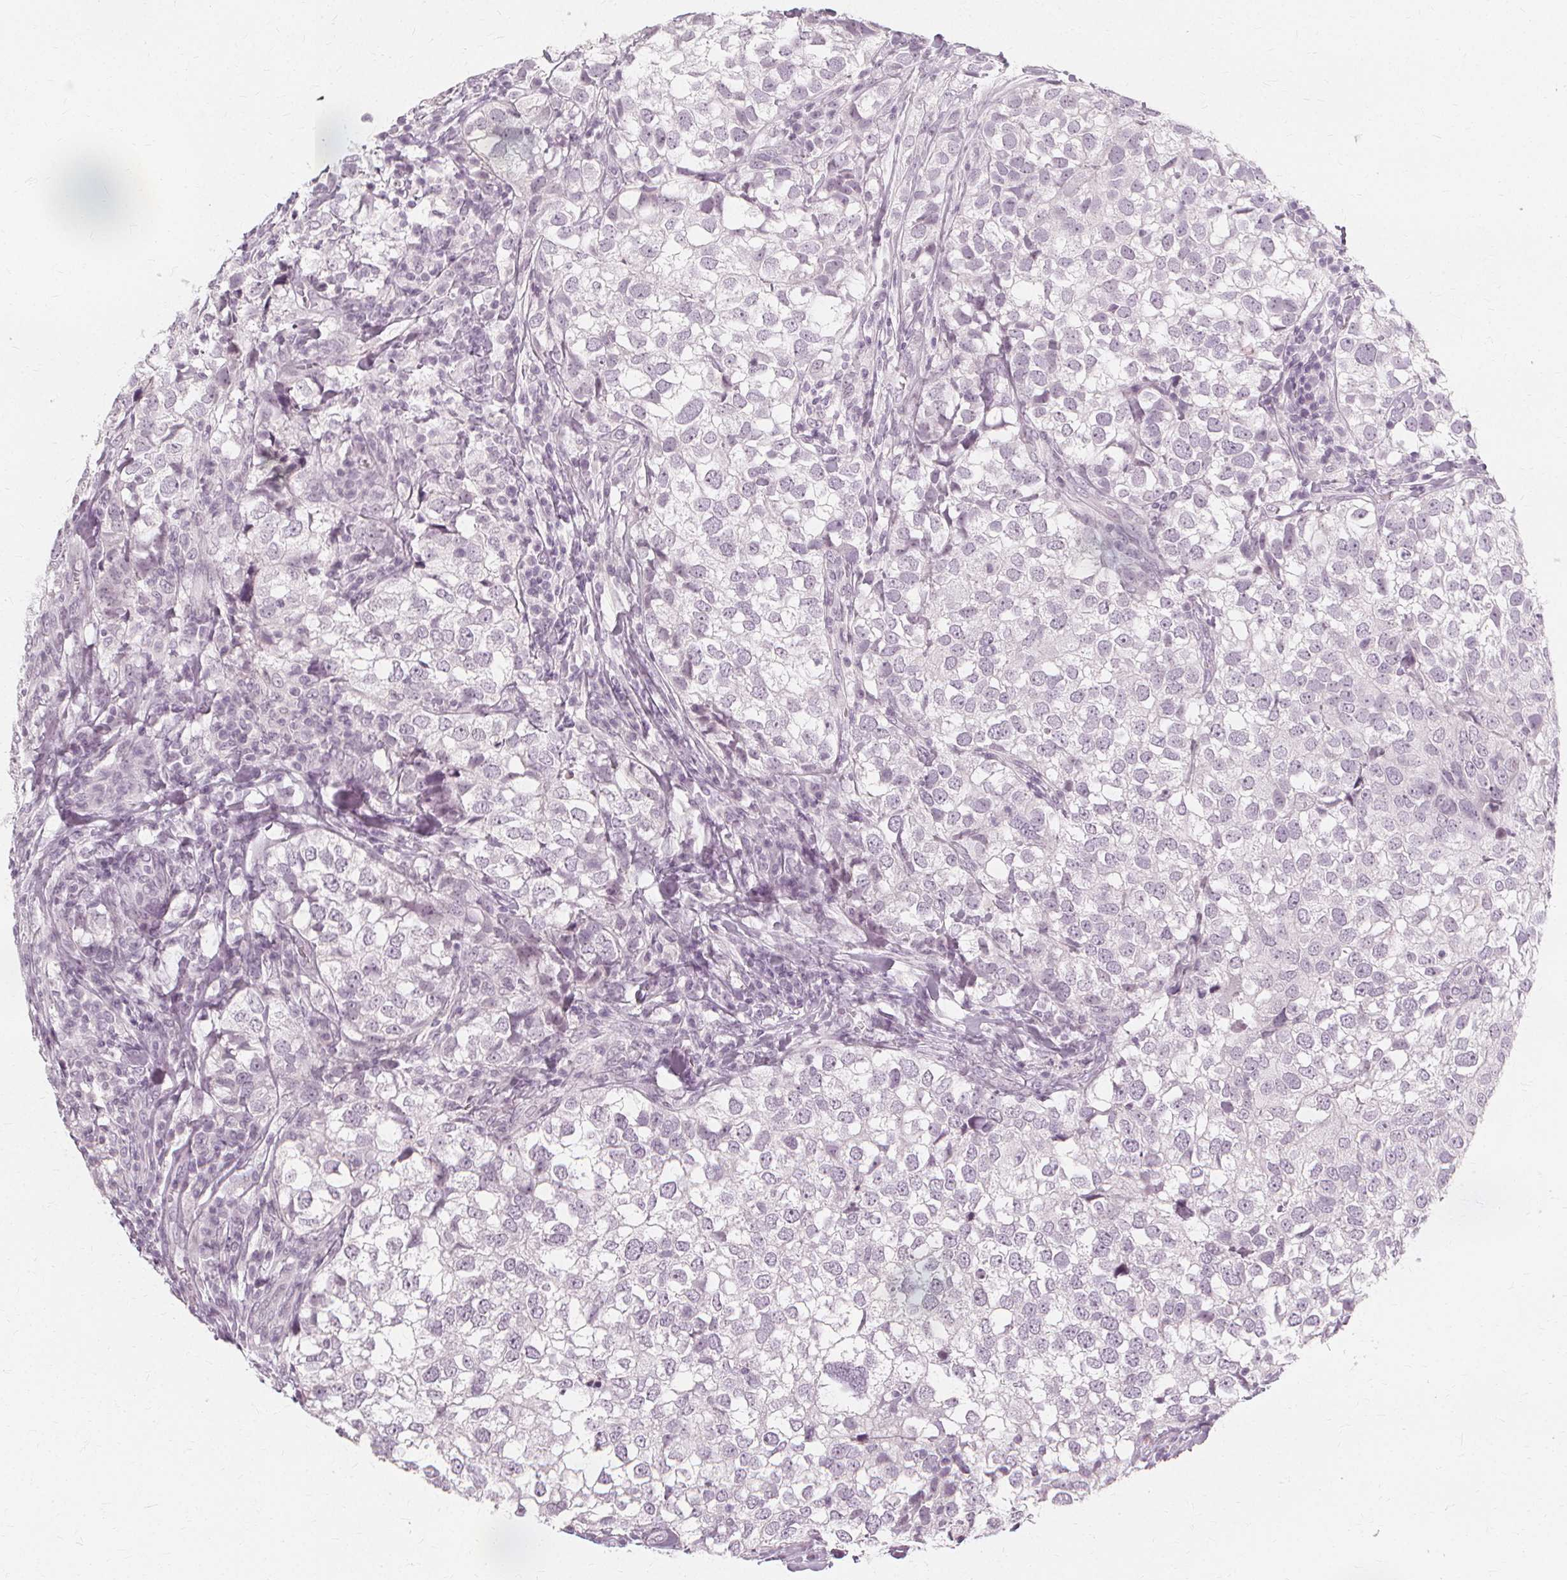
{"staining": {"intensity": "negative", "quantity": "none", "location": "none"}, "tissue": "breast cancer", "cell_type": "Tumor cells", "image_type": "cancer", "snomed": [{"axis": "morphology", "description": "Duct carcinoma"}, {"axis": "topography", "description": "Breast"}], "caption": "Tumor cells show no significant staining in breast cancer (intraductal carcinoma).", "gene": "NXPE1", "patient": {"sex": "female", "age": 30}}